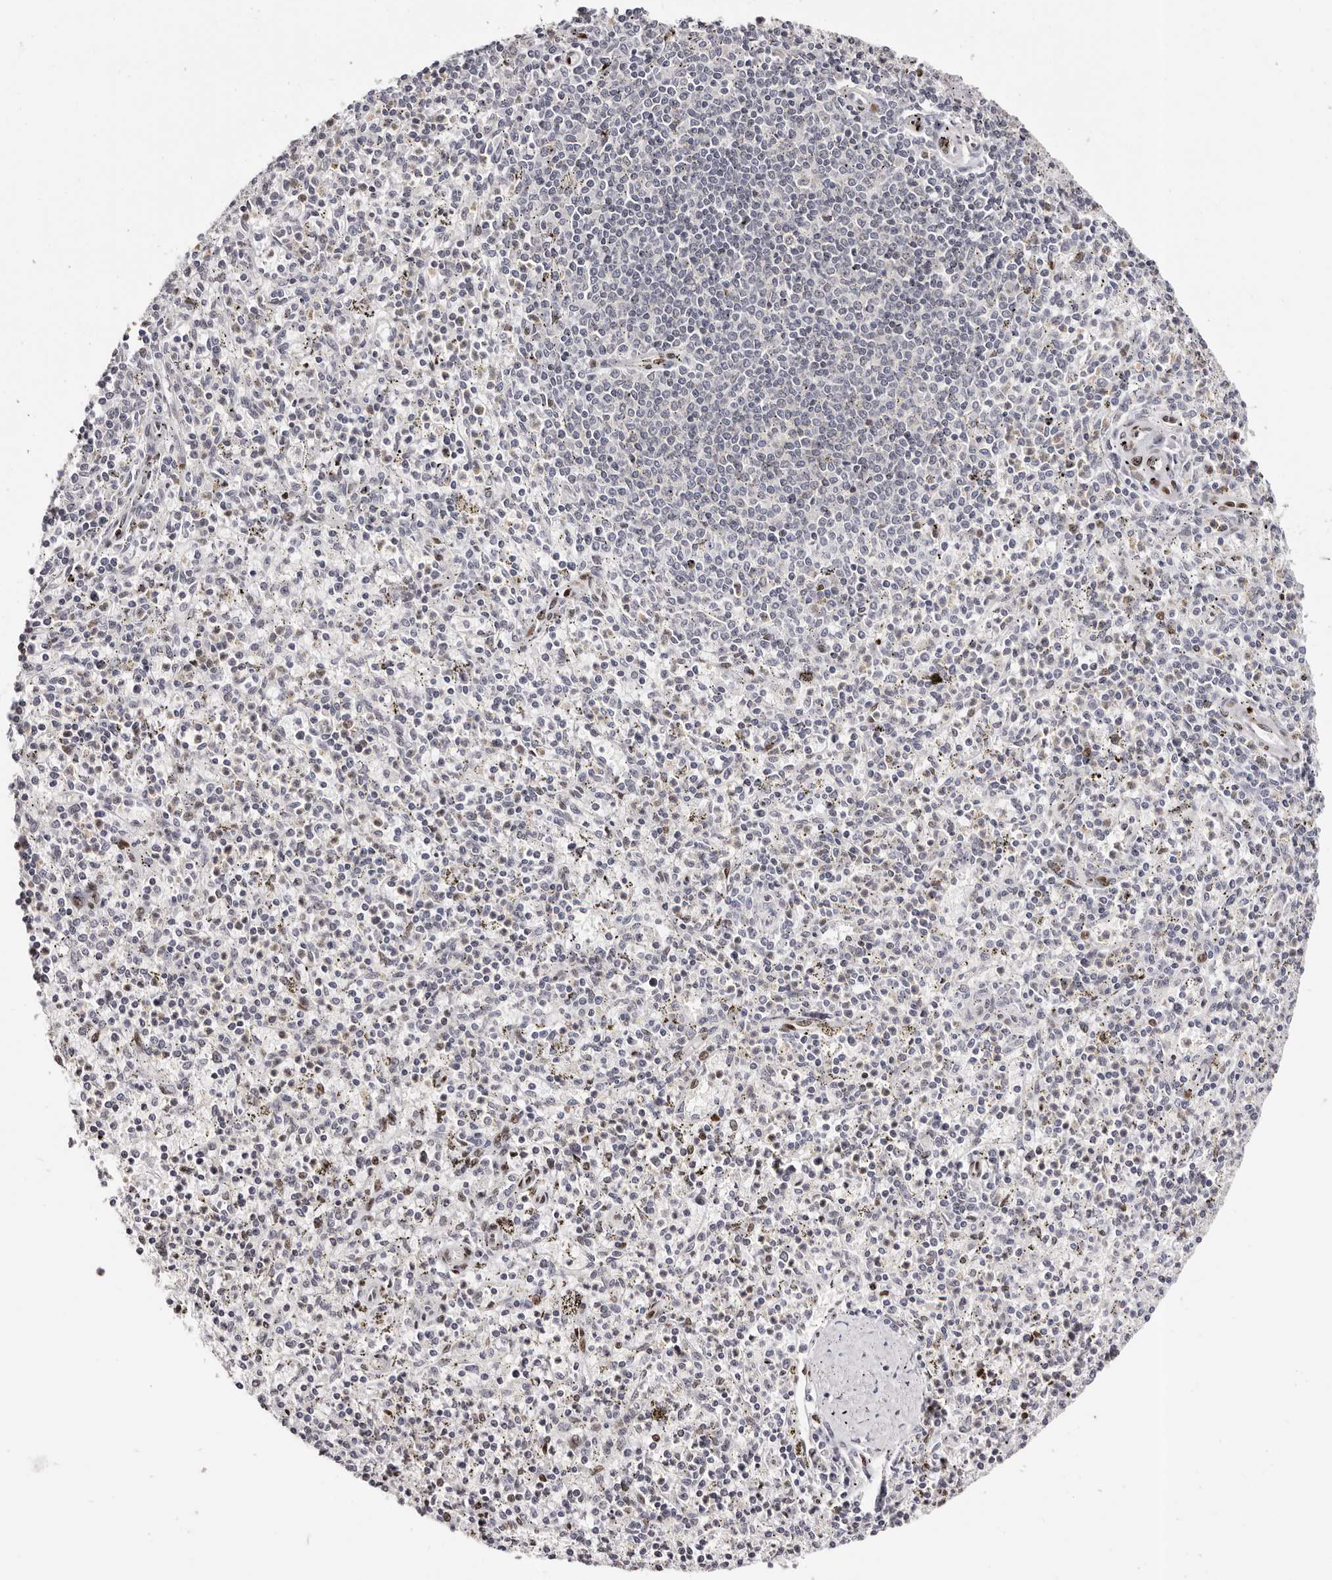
{"staining": {"intensity": "moderate", "quantity": "<25%", "location": "nuclear"}, "tissue": "spleen", "cell_type": "Cells in red pulp", "image_type": "normal", "snomed": [{"axis": "morphology", "description": "Normal tissue, NOS"}, {"axis": "topography", "description": "Spleen"}], "caption": "An IHC histopathology image of unremarkable tissue is shown. Protein staining in brown highlights moderate nuclear positivity in spleen within cells in red pulp.", "gene": "NUP153", "patient": {"sex": "male", "age": 72}}